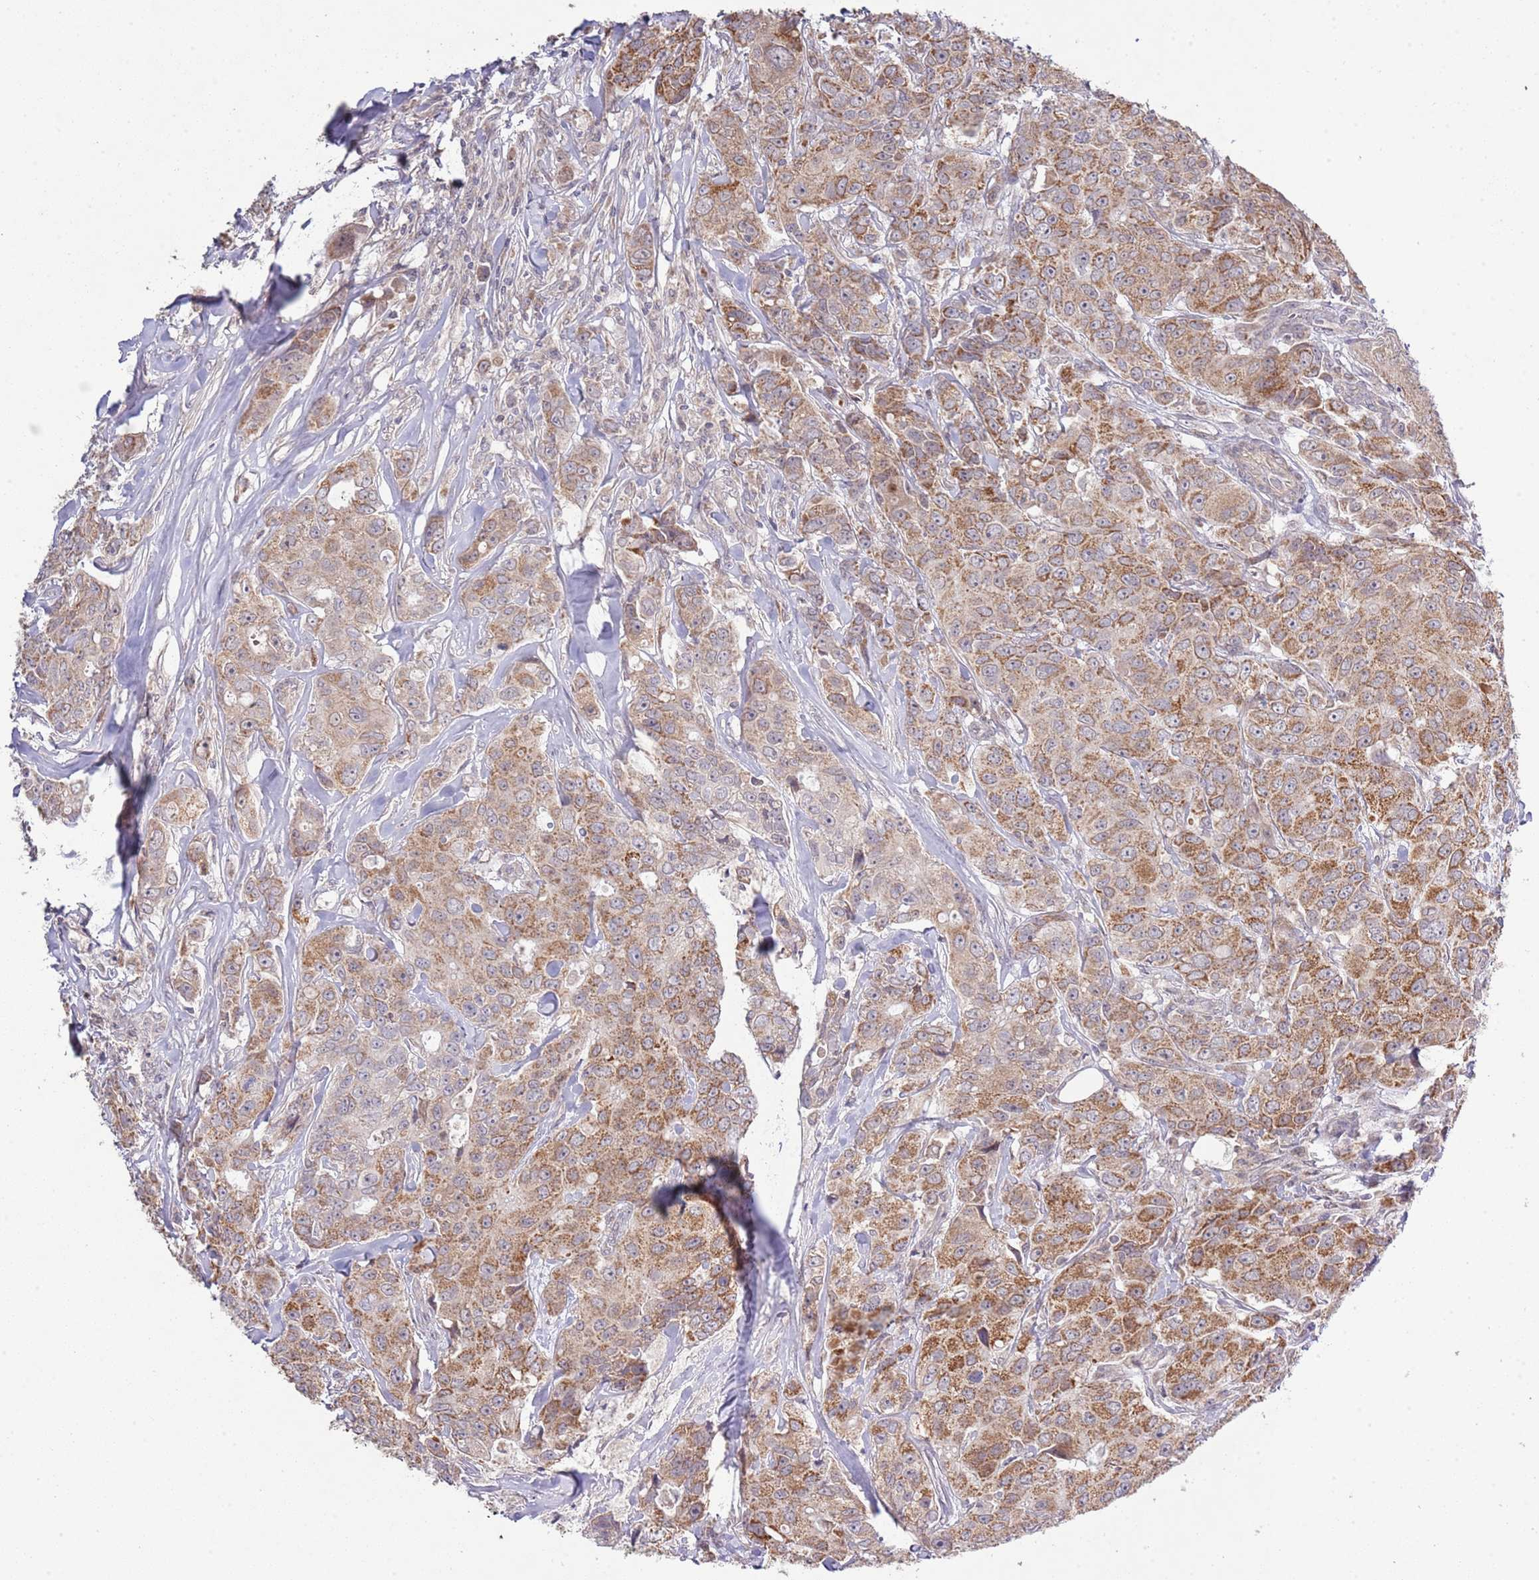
{"staining": {"intensity": "moderate", "quantity": ">75%", "location": "cytoplasmic/membranous"}, "tissue": "breast cancer", "cell_type": "Tumor cells", "image_type": "cancer", "snomed": [{"axis": "morphology", "description": "Duct carcinoma"}, {"axis": "topography", "description": "Breast"}], "caption": "Protein expression by immunohistochemistry (IHC) demonstrates moderate cytoplasmic/membranous expression in approximately >75% of tumor cells in intraductal carcinoma (breast).", "gene": "IVD", "patient": {"sex": "female", "age": 43}}